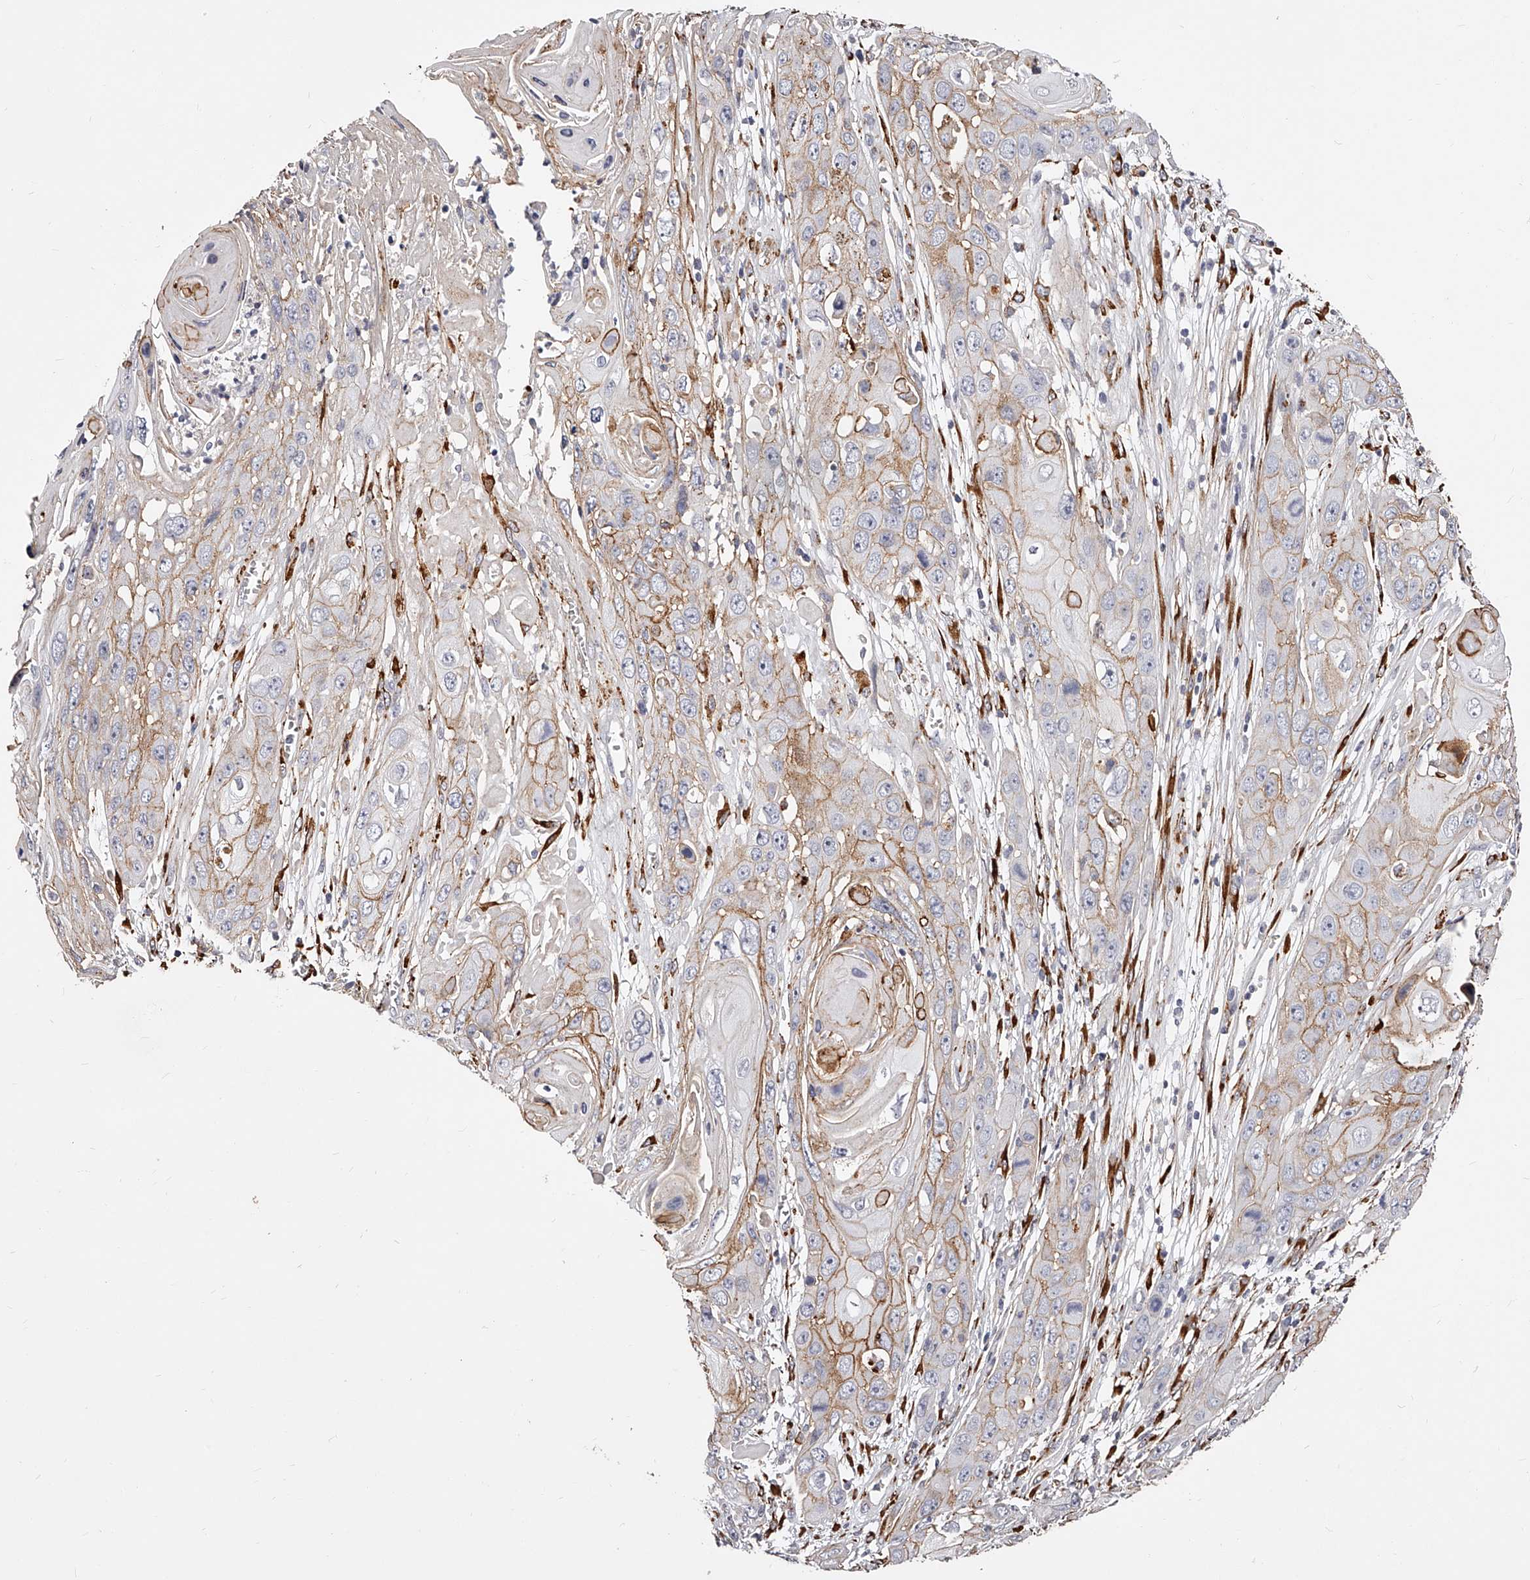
{"staining": {"intensity": "moderate", "quantity": "<25%", "location": "cytoplasmic/membranous"}, "tissue": "skin cancer", "cell_type": "Tumor cells", "image_type": "cancer", "snomed": [{"axis": "morphology", "description": "Squamous cell carcinoma, NOS"}, {"axis": "topography", "description": "Skin"}], "caption": "The immunohistochemical stain shows moderate cytoplasmic/membranous staining in tumor cells of skin cancer (squamous cell carcinoma) tissue.", "gene": "CD82", "patient": {"sex": "male", "age": 55}}